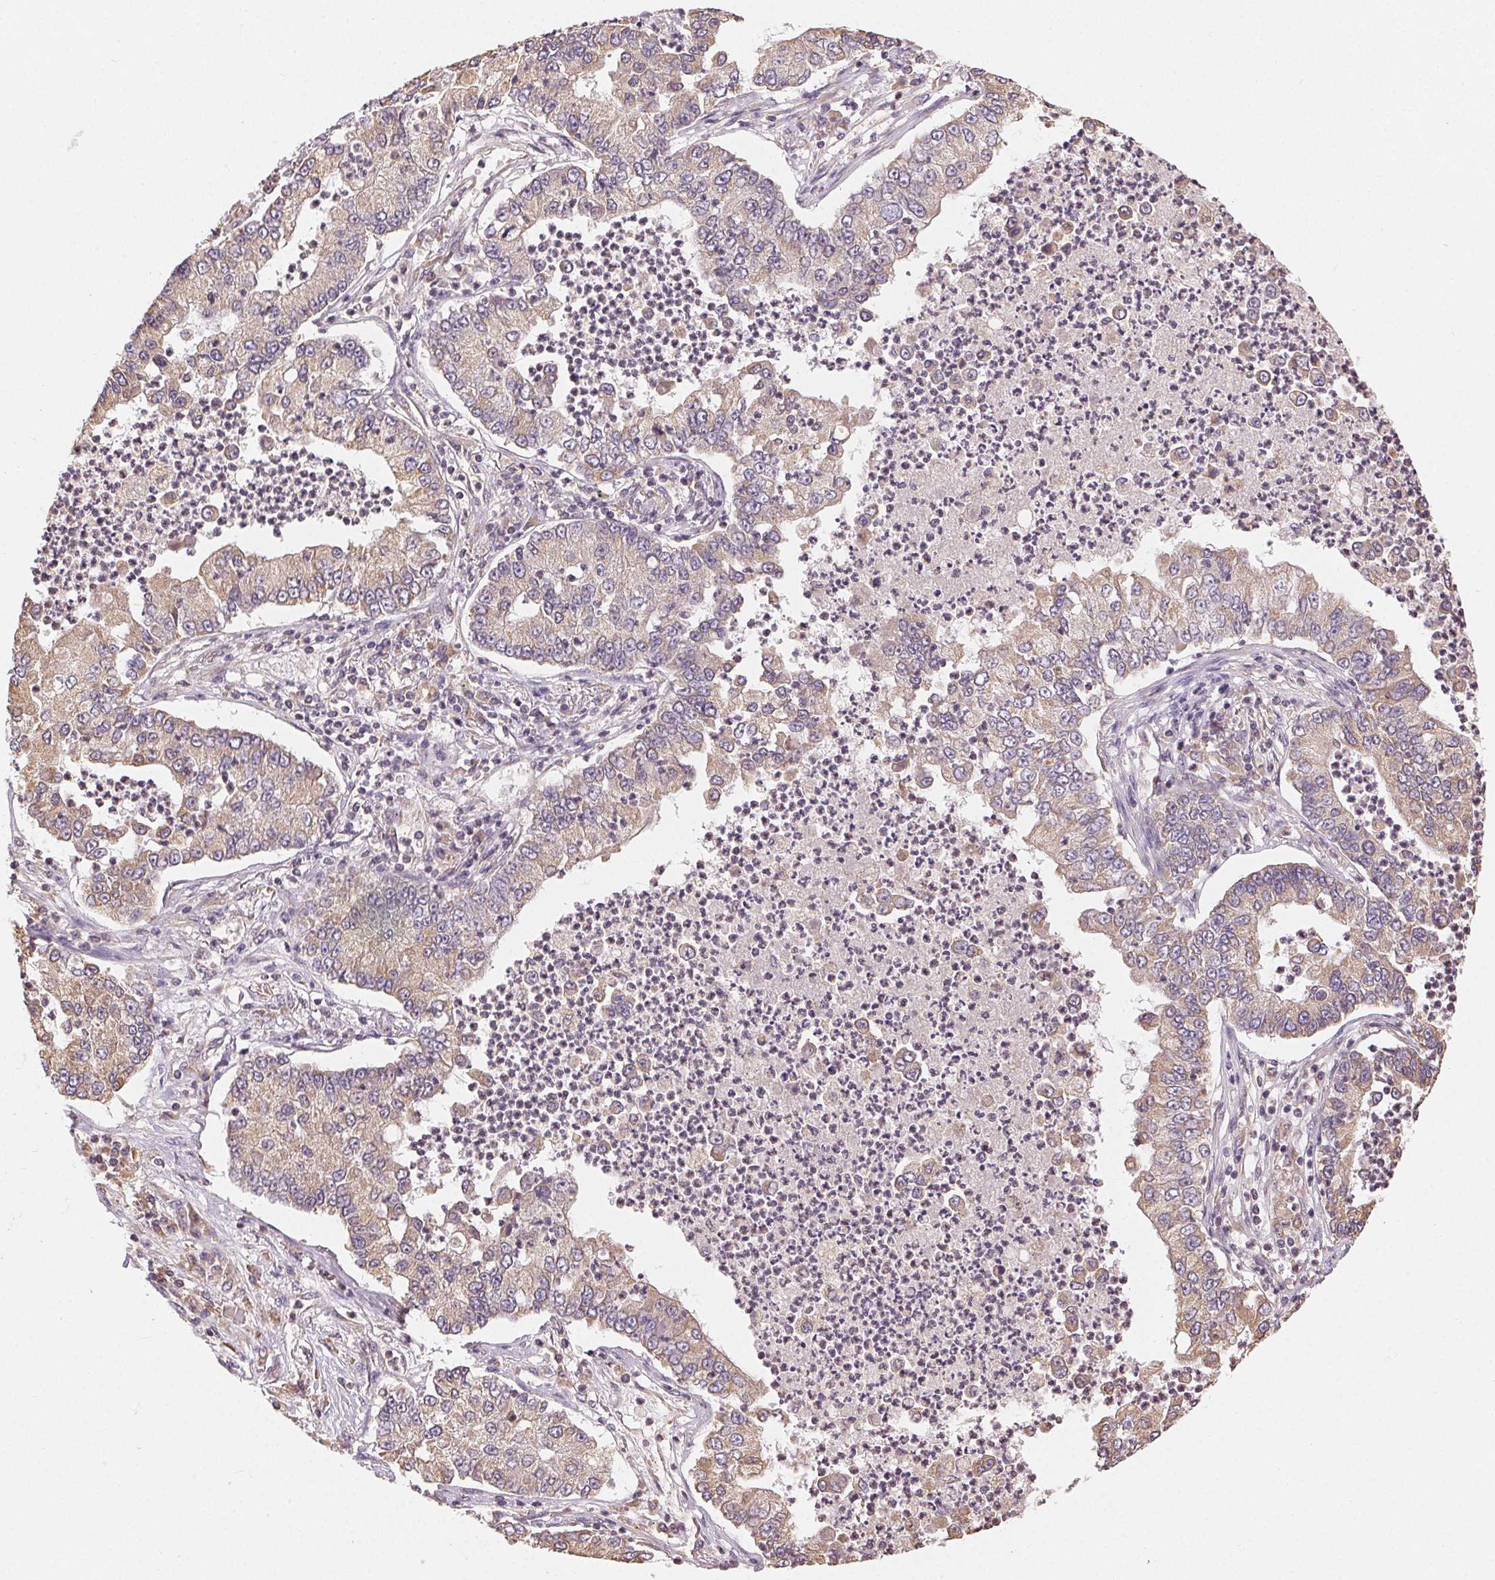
{"staining": {"intensity": "weak", "quantity": "<25%", "location": "cytoplasmic/membranous"}, "tissue": "lung cancer", "cell_type": "Tumor cells", "image_type": "cancer", "snomed": [{"axis": "morphology", "description": "Adenocarcinoma, NOS"}, {"axis": "topography", "description": "Lung"}], "caption": "Tumor cells are negative for protein expression in human lung cancer.", "gene": "SEZ6L2", "patient": {"sex": "female", "age": 57}}